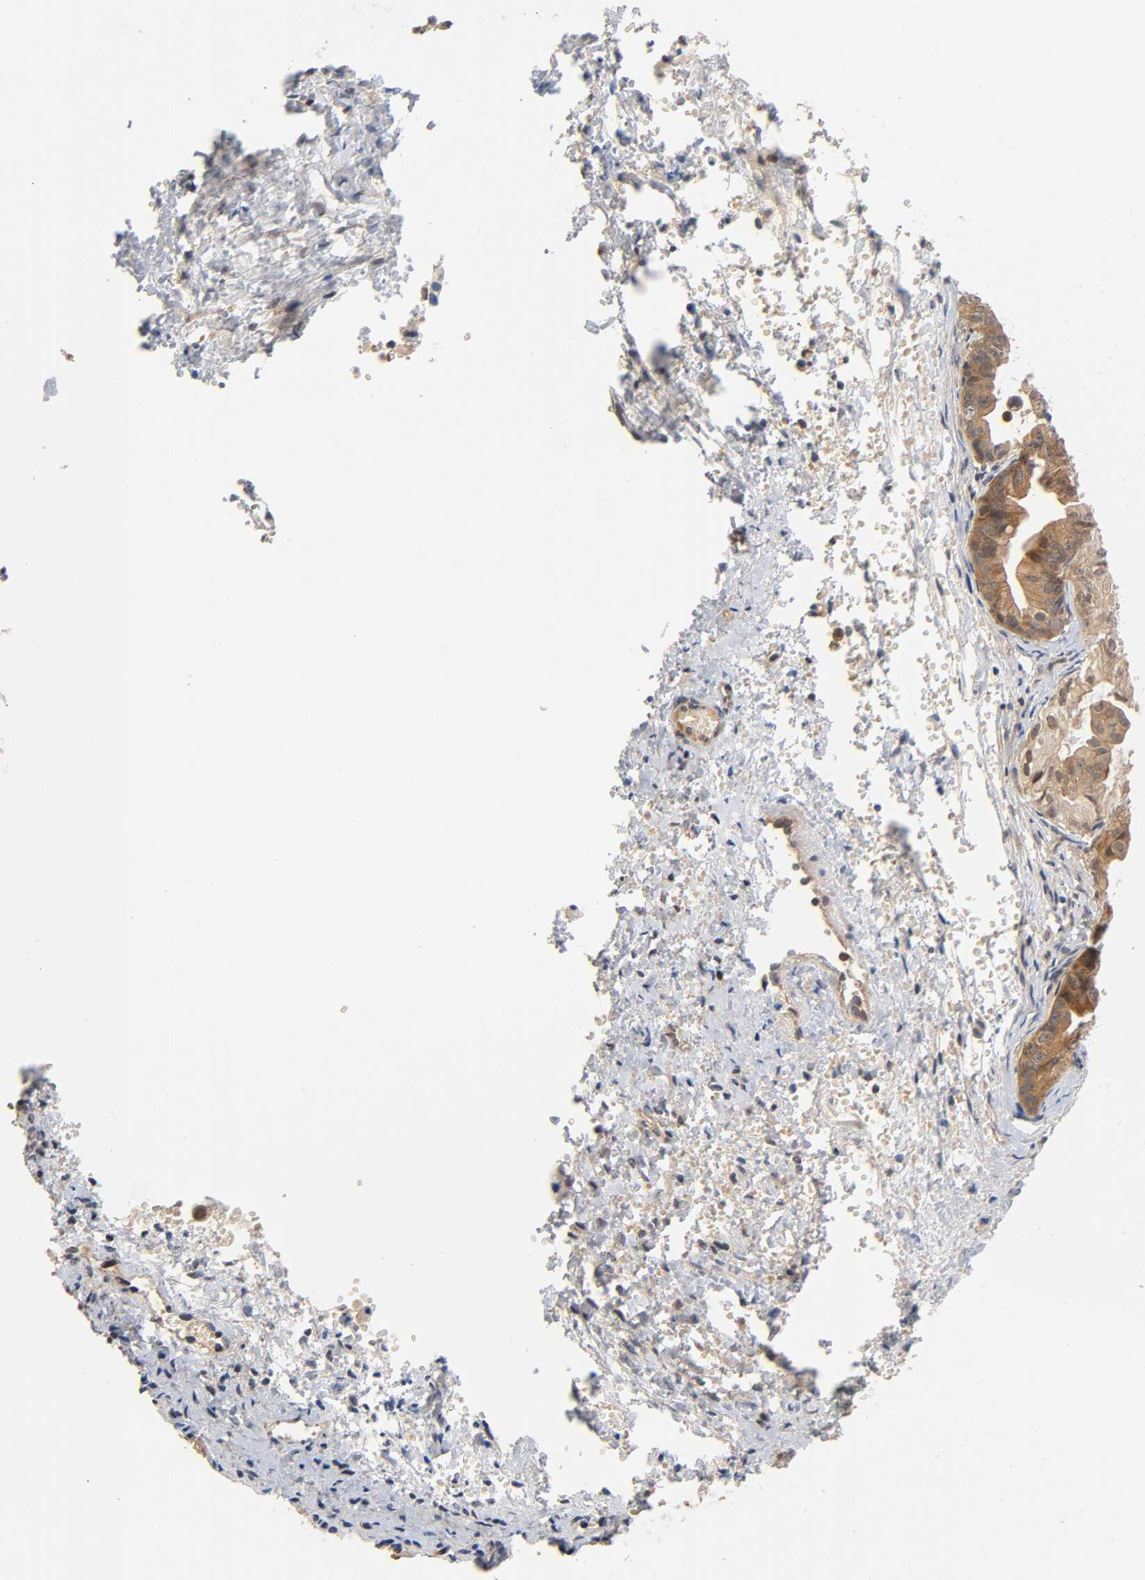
{"staining": {"intensity": "moderate", "quantity": ">75%", "location": "cytoplasmic/membranous"}, "tissue": "ovarian cancer", "cell_type": "Tumor cells", "image_type": "cancer", "snomed": [{"axis": "morphology", "description": "Cystadenocarcinoma, mucinous, NOS"}, {"axis": "topography", "description": "Ovary"}], "caption": "Moderate cytoplasmic/membranous protein positivity is seen in approximately >75% of tumor cells in ovarian cancer.", "gene": "PRKAB1", "patient": {"sex": "female", "age": 36}}